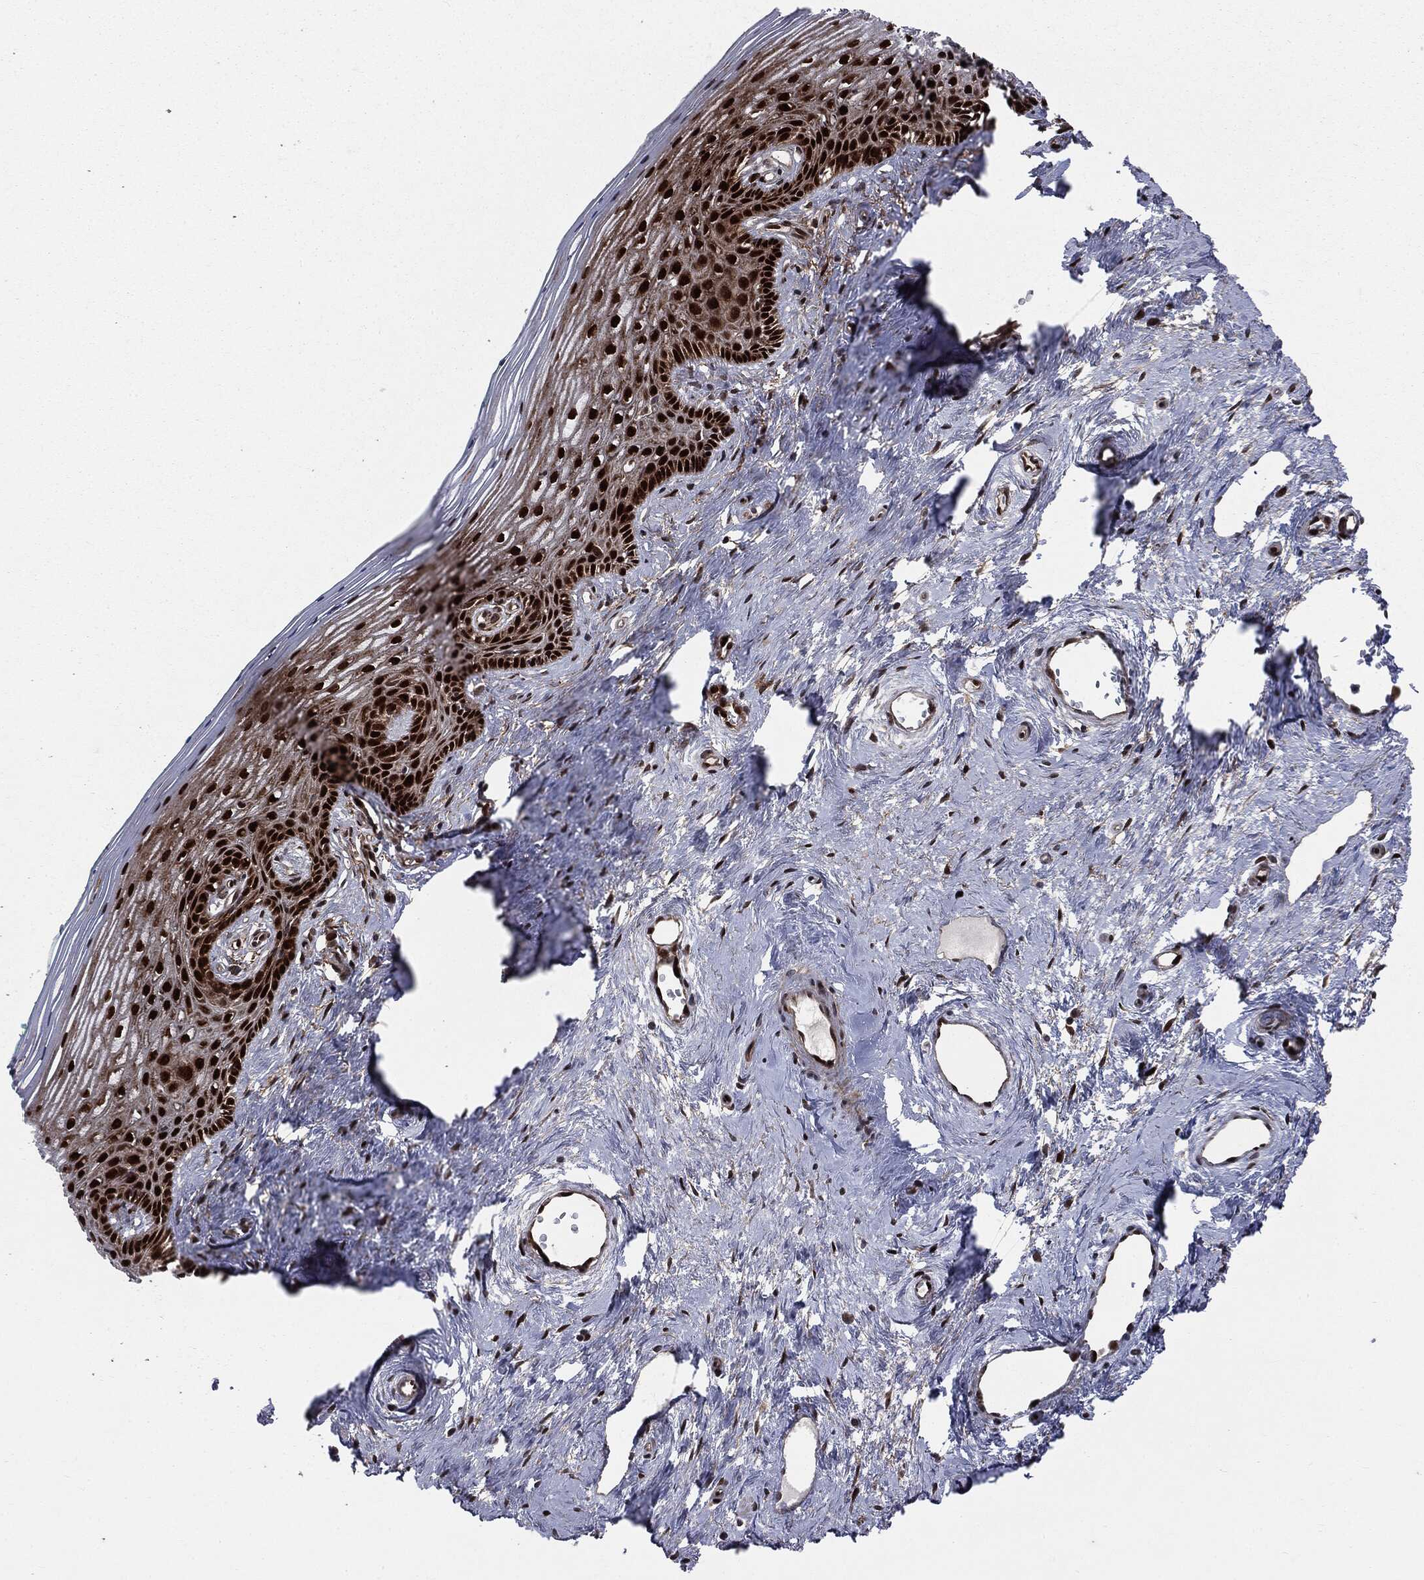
{"staining": {"intensity": "strong", "quantity": ">75%", "location": "cytoplasmic/membranous,nuclear"}, "tissue": "vagina", "cell_type": "Squamous epithelial cells", "image_type": "normal", "snomed": [{"axis": "morphology", "description": "Normal tissue, NOS"}, {"axis": "topography", "description": "Vagina"}], "caption": "Protein staining of unremarkable vagina reveals strong cytoplasmic/membranous,nuclear expression in about >75% of squamous epithelial cells. Nuclei are stained in blue.", "gene": "SMAD4", "patient": {"sex": "female", "age": 45}}